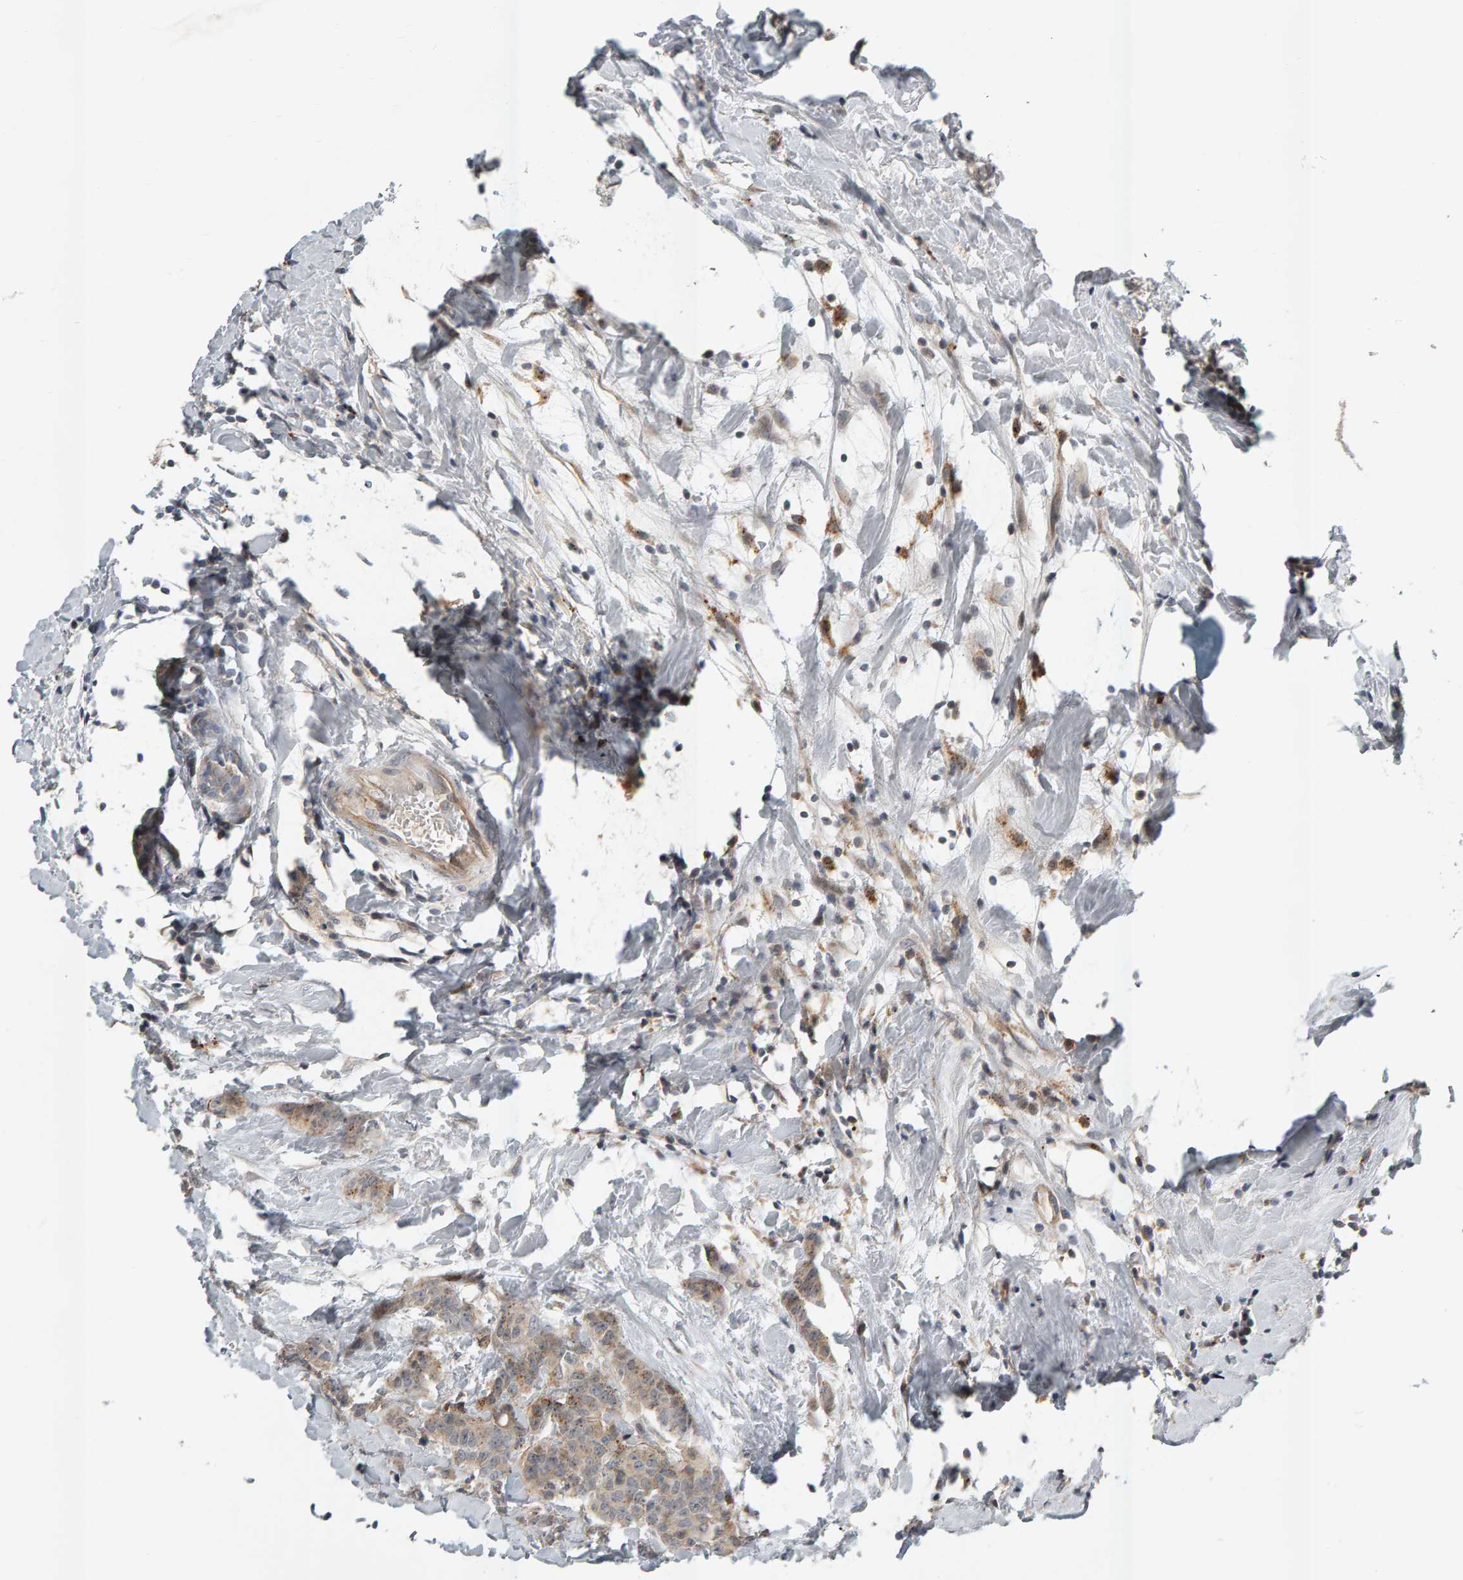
{"staining": {"intensity": "moderate", "quantity": "<25%", "location": "cytoplasmic/membranous"}, "tissue": "breast cancer", "cell_type": "Tumor cells", "image_type": "cancer", "snomed": [{"axis": "morphology", "description": "Normal tissue, NOS"}, {"axis": "morphology", "description": "Duct carcinoma"}, {"axis": "topography", "description": "Breast"}], "caption": "High-power microscopy captured an immunohistochemistry image of infiltrating ductal carcinoma (breast), revealing moderate cytoplasmic/membranous expression in about <25% of tumor cells.", "gene": "ZNF160", "patient": {"sex": "female", "age": 40}}